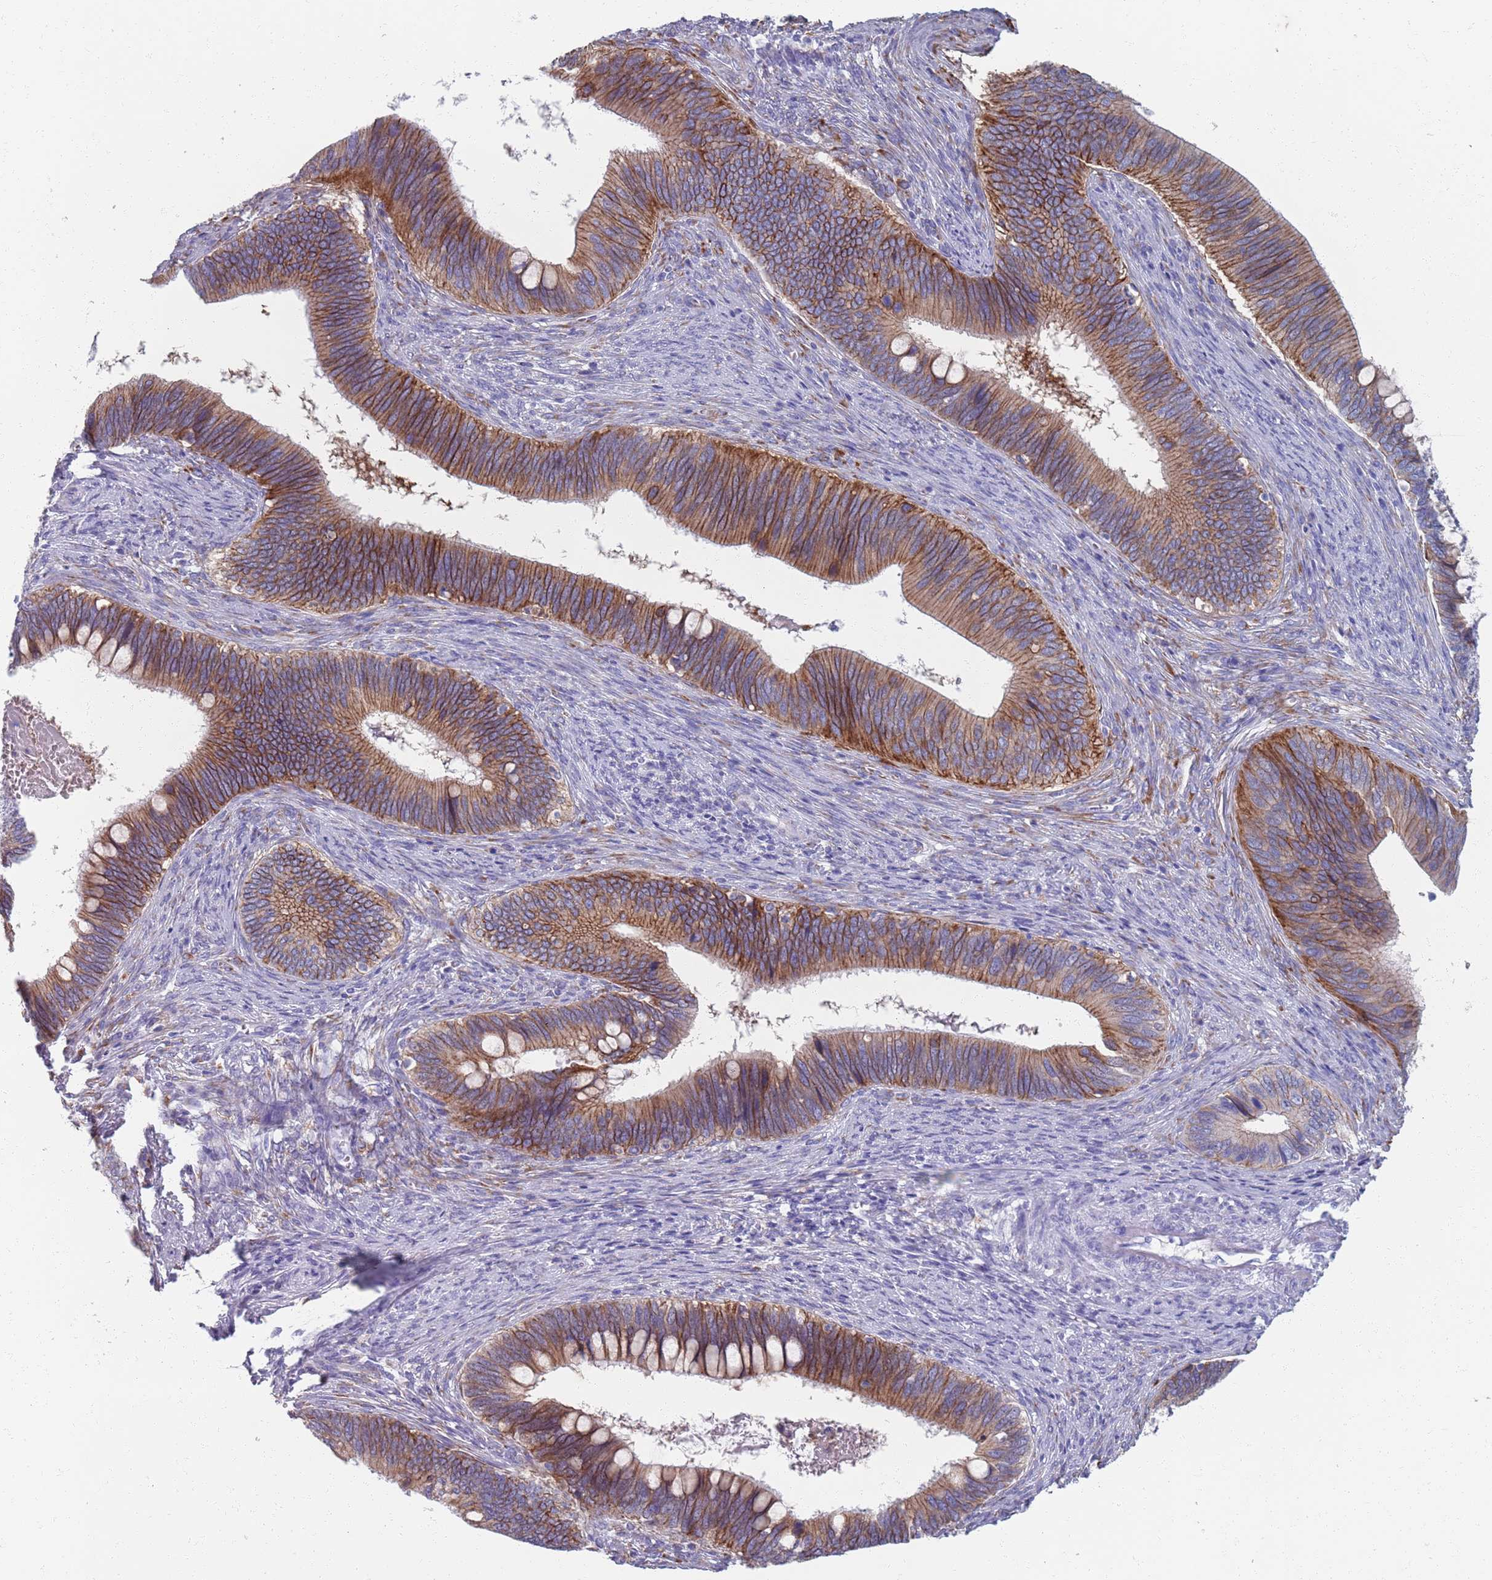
{"staining": {"intensity": "strong", "quantity": ">75%", "location": "cytoplasmic/membranous"}, "tissue": "cervical cancer", "cell_type": "Tumor cells", "image_type": "cancer", "snomed": [{"axis": "morphology", "description": "Adenocarcinoma, NOS"}, {"axis": "topography", "description": "Cervix"}], "caption": "The immunohistochemical stain highlights strong cytoplasmic/membranous positivity in tumor cells of cervical cancer tissue. The staining is performed using DAB brown chromogen to label protein expression. The nuclei are counter-stained blue using hematoxylin.", "gene": "PLOD1", "patient": {"sex": "female", "age": 42}}